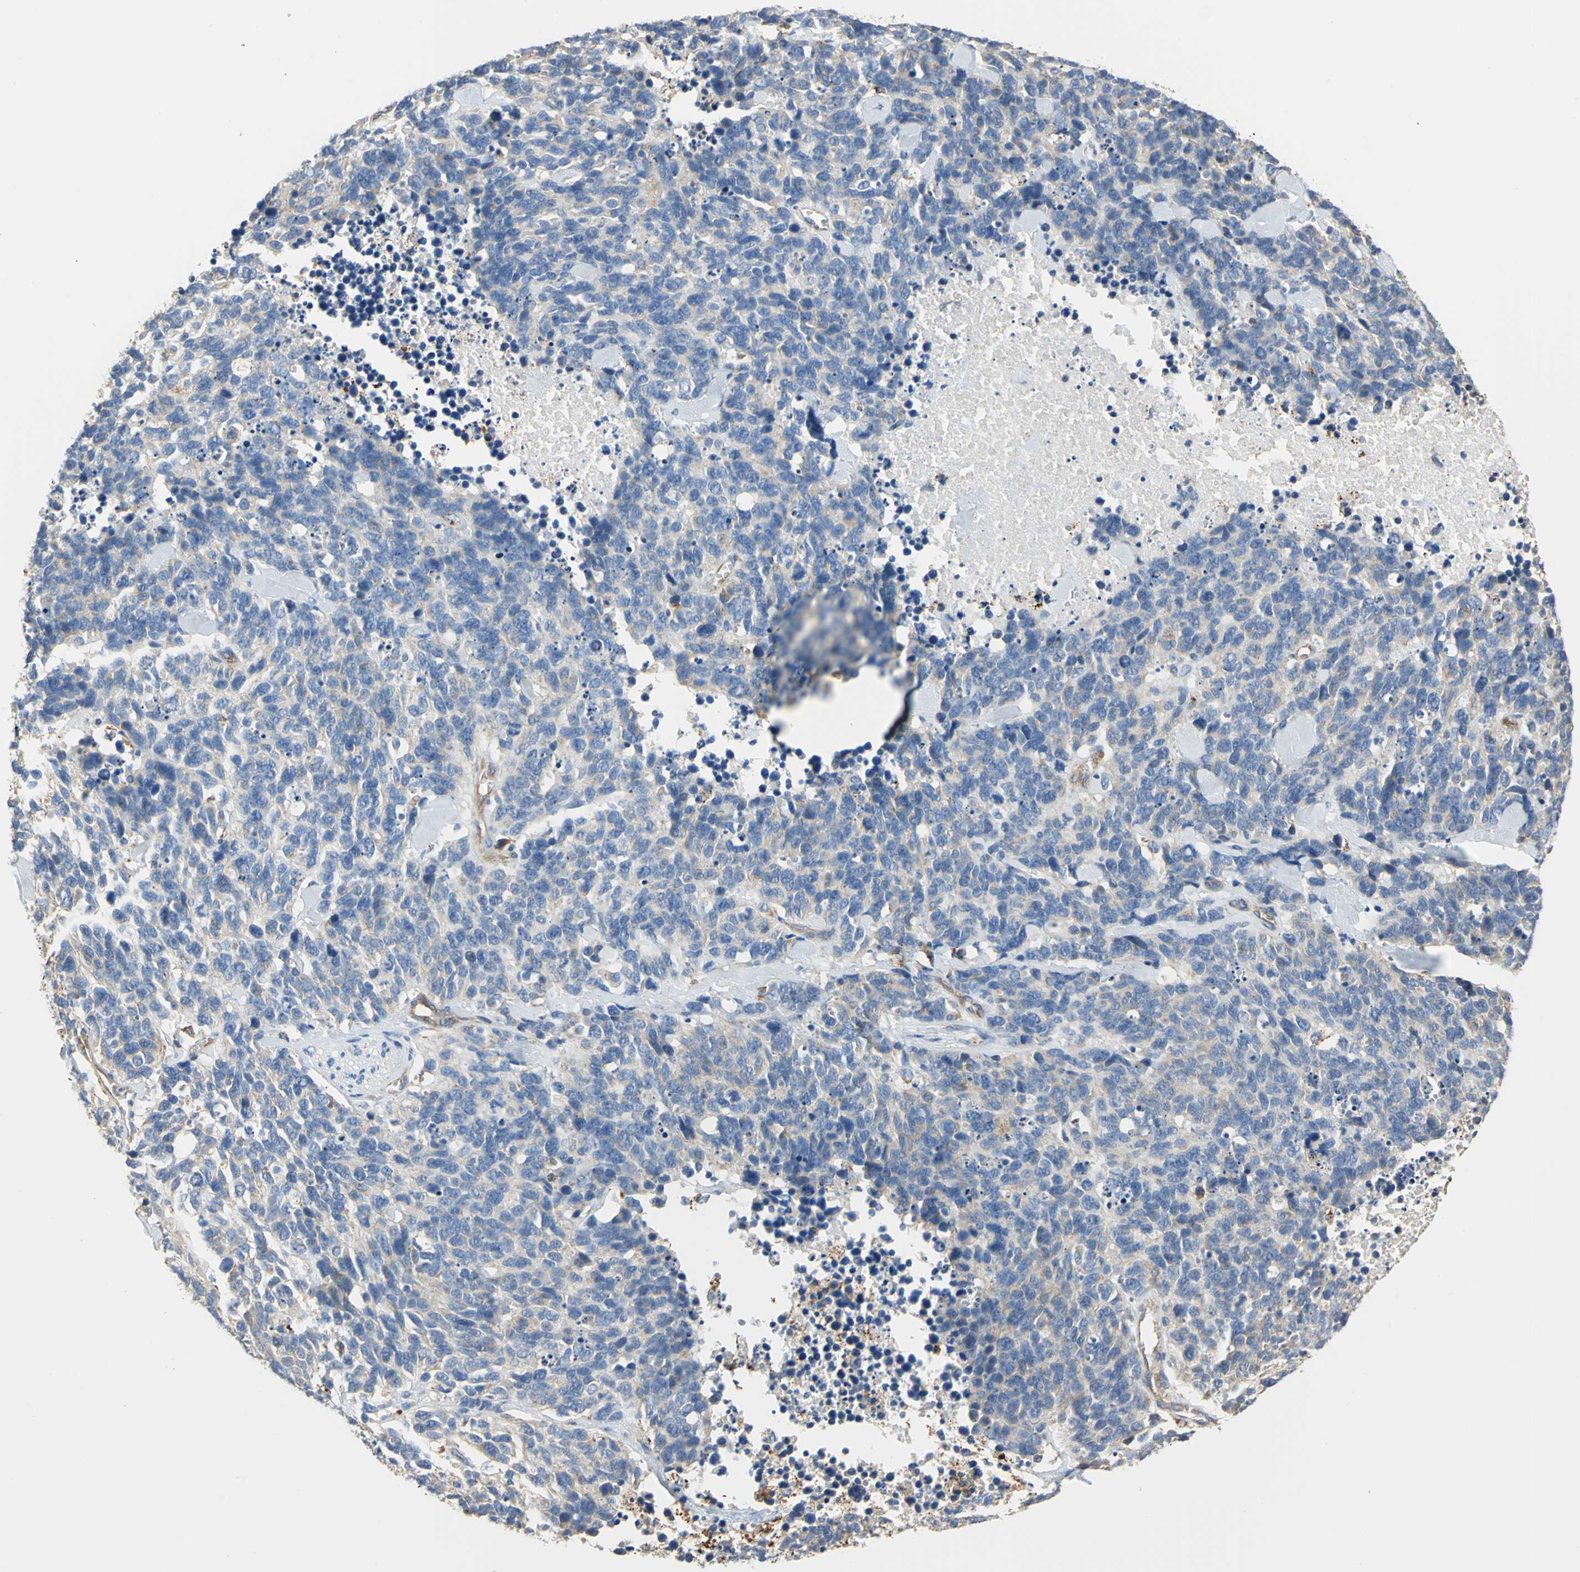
{"staining": {"intensity": "negative", "quantity": "none", "location": "none"}, "tissue": "lung cancer", "cell_type": "Tumor cells", "image_type": "cancer", "snomed": [{"axis": "morphology", "description": "Neoplasm, malignant, NOS"}, {"axis": "topography", "description": "Lung"}], "caption": "IHC of lung neoplasm (malignant) reveals no positivity in tumor cells.", "gene": "DIAPH2", "patient": {"sex": "female", "age": 58}}